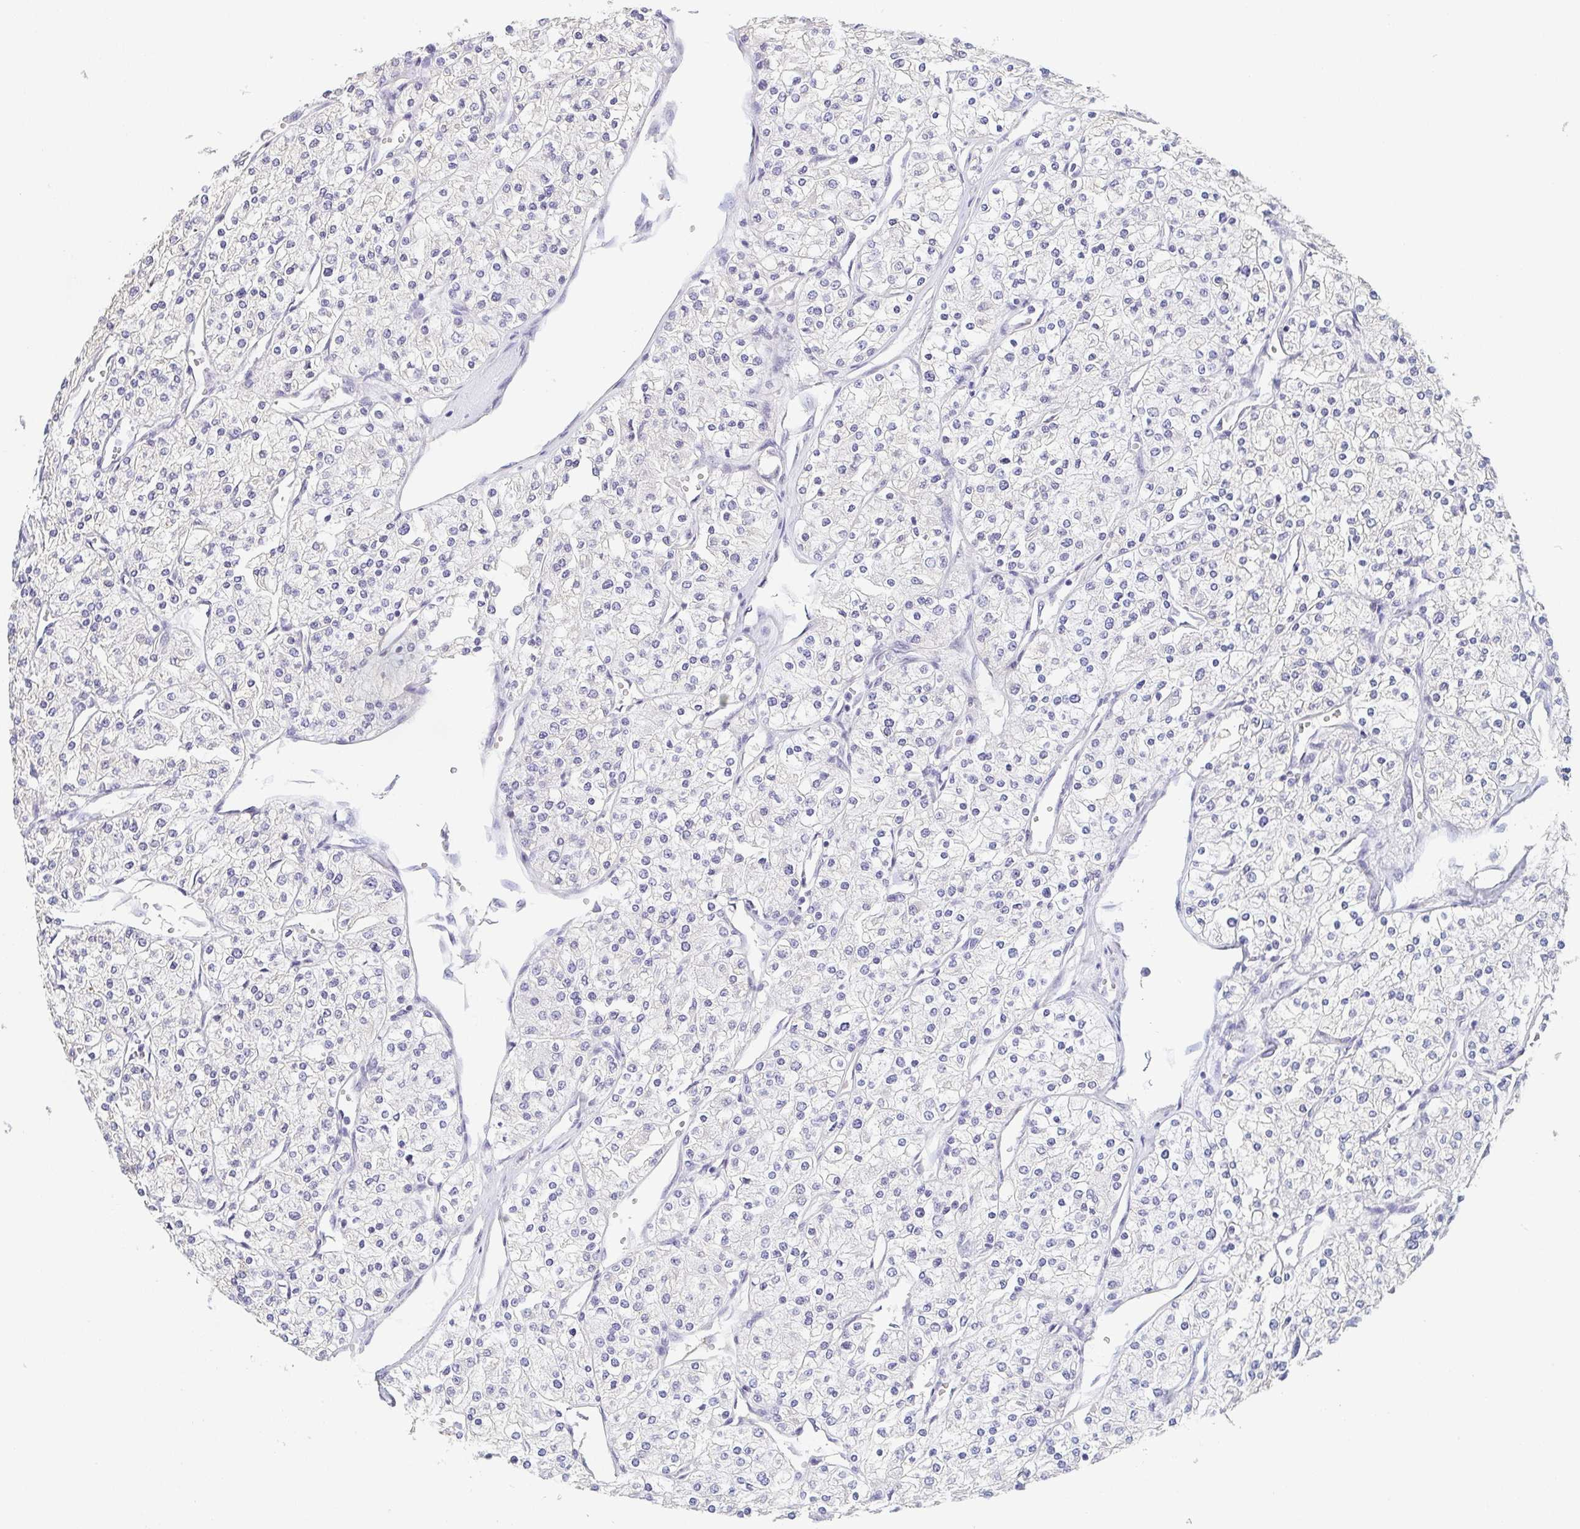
{"staining": {"intensity": "negative", "quantity": "none", "location": "none"}, "tissue": "renal cancer", "cell_type": "Tumor cells", "image_type": "cancer", "snomed": [{"axis": "morphology", "description": "Adenocarcinoma, NOS"}, {"axis": "topography", "description": "Kidney"}], "caption": "IHC photomicrograph of renal cancer stained for a protein (brown), which demonstrates no staining in tumor cells. (Stains: DAB (3,3'-diaminobenzidine) IHC with hematoxylin counter stain, Microscopy: brightfield microscopy at high magnification).", "gene": "ITLN1", "patient": {"sex": "male", "age": 80}}